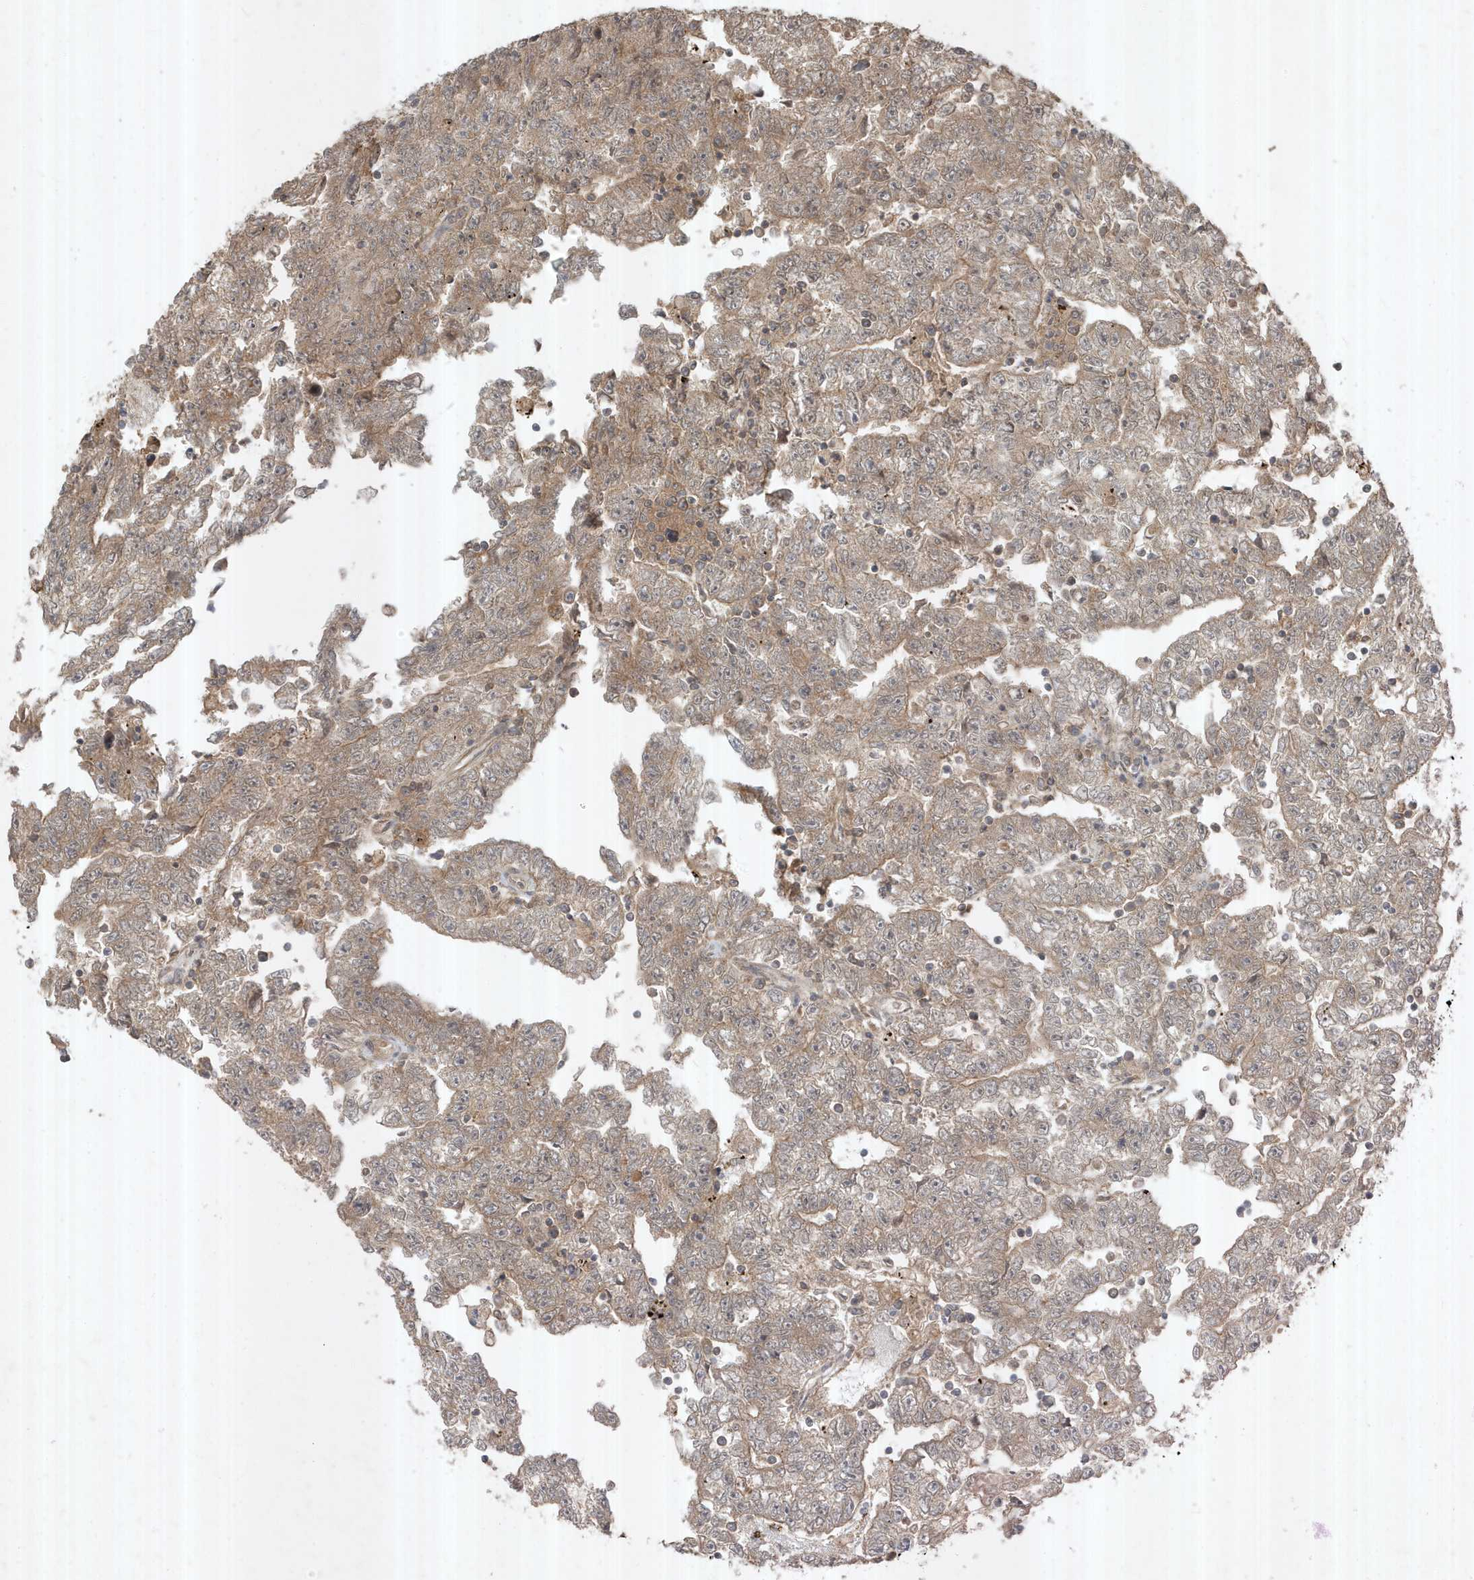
{"staining": {"intensity": "weak", "quantity": ">75%", "location": "cytoplasmic/membranous"}, "tissue": "testis cancer", "cell_type": "Tumor cells", "image_type": "cancer", "snomed": [{"axis": "morphology", "description": "Carcinoma, Embryonal, NOS"}, {"axis": "topography", "description": "Testis"}], "caption": "Protein expression analysis of human embryonal carcinoma (testis) reveals weak cytoplasmic/membranous positivity in approximately >75% of tumor cells.", "gene": "ABCB9", "patient": {"sex": "male", "age": 25}}